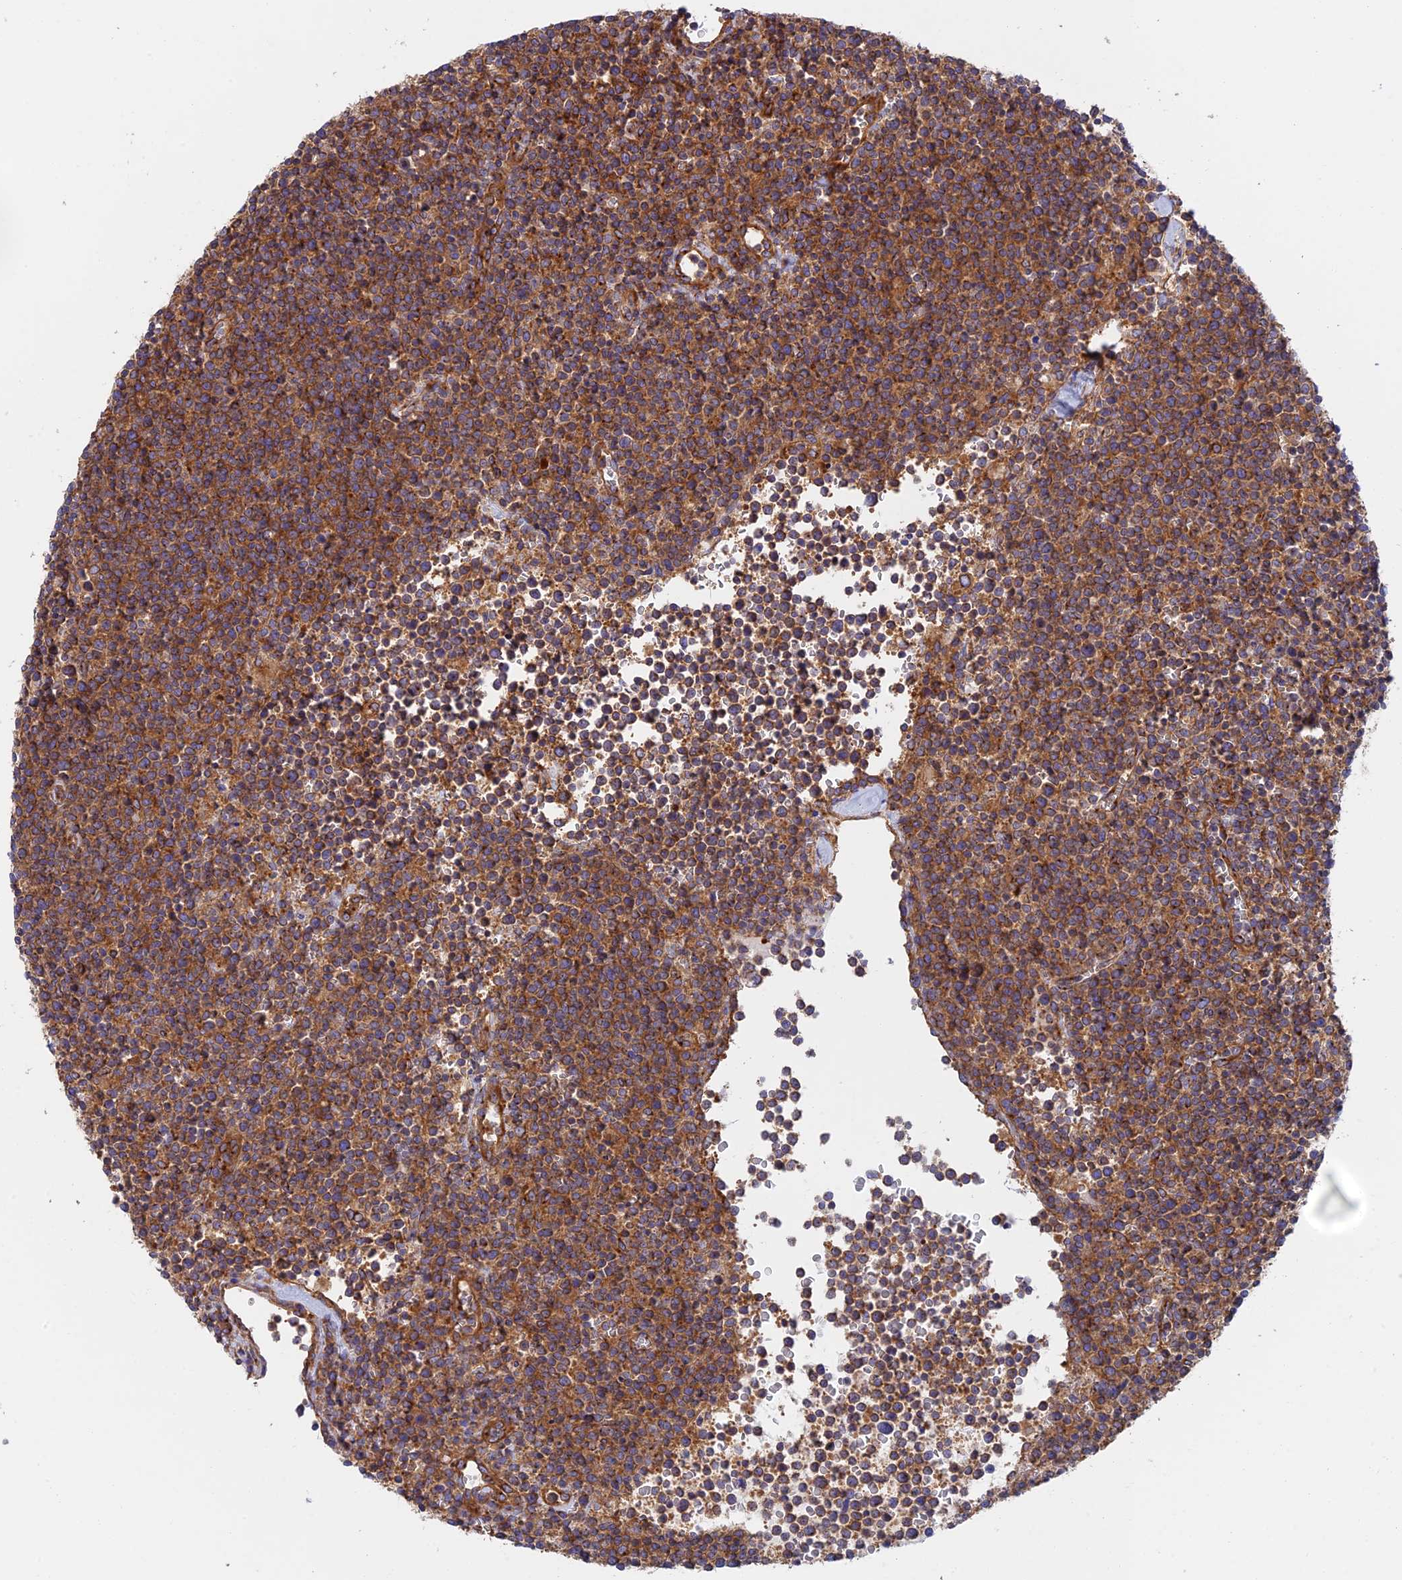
{"staining": {"intensity": "moderate", "quantity": ">75%", "location": "cytoplasmic/membranous"}, "tissue": "lymphoma", "cell_type": "Tumor cells", "image_type": "cancer", "snomed": [{"axis": "morphology", "description": "Malignant lymphoma, non-Hodgkin's type, High grade"}, {"axis": "topography", "description": "Lymph node"}], "caption": "Lymphoma stained with a brown dye shows moderate cytoplasmic/membranous positive expression in approximately >75% of tumor cells.", "gene": "DCTN2", "patient": {"sex": "male", "age": 61}}